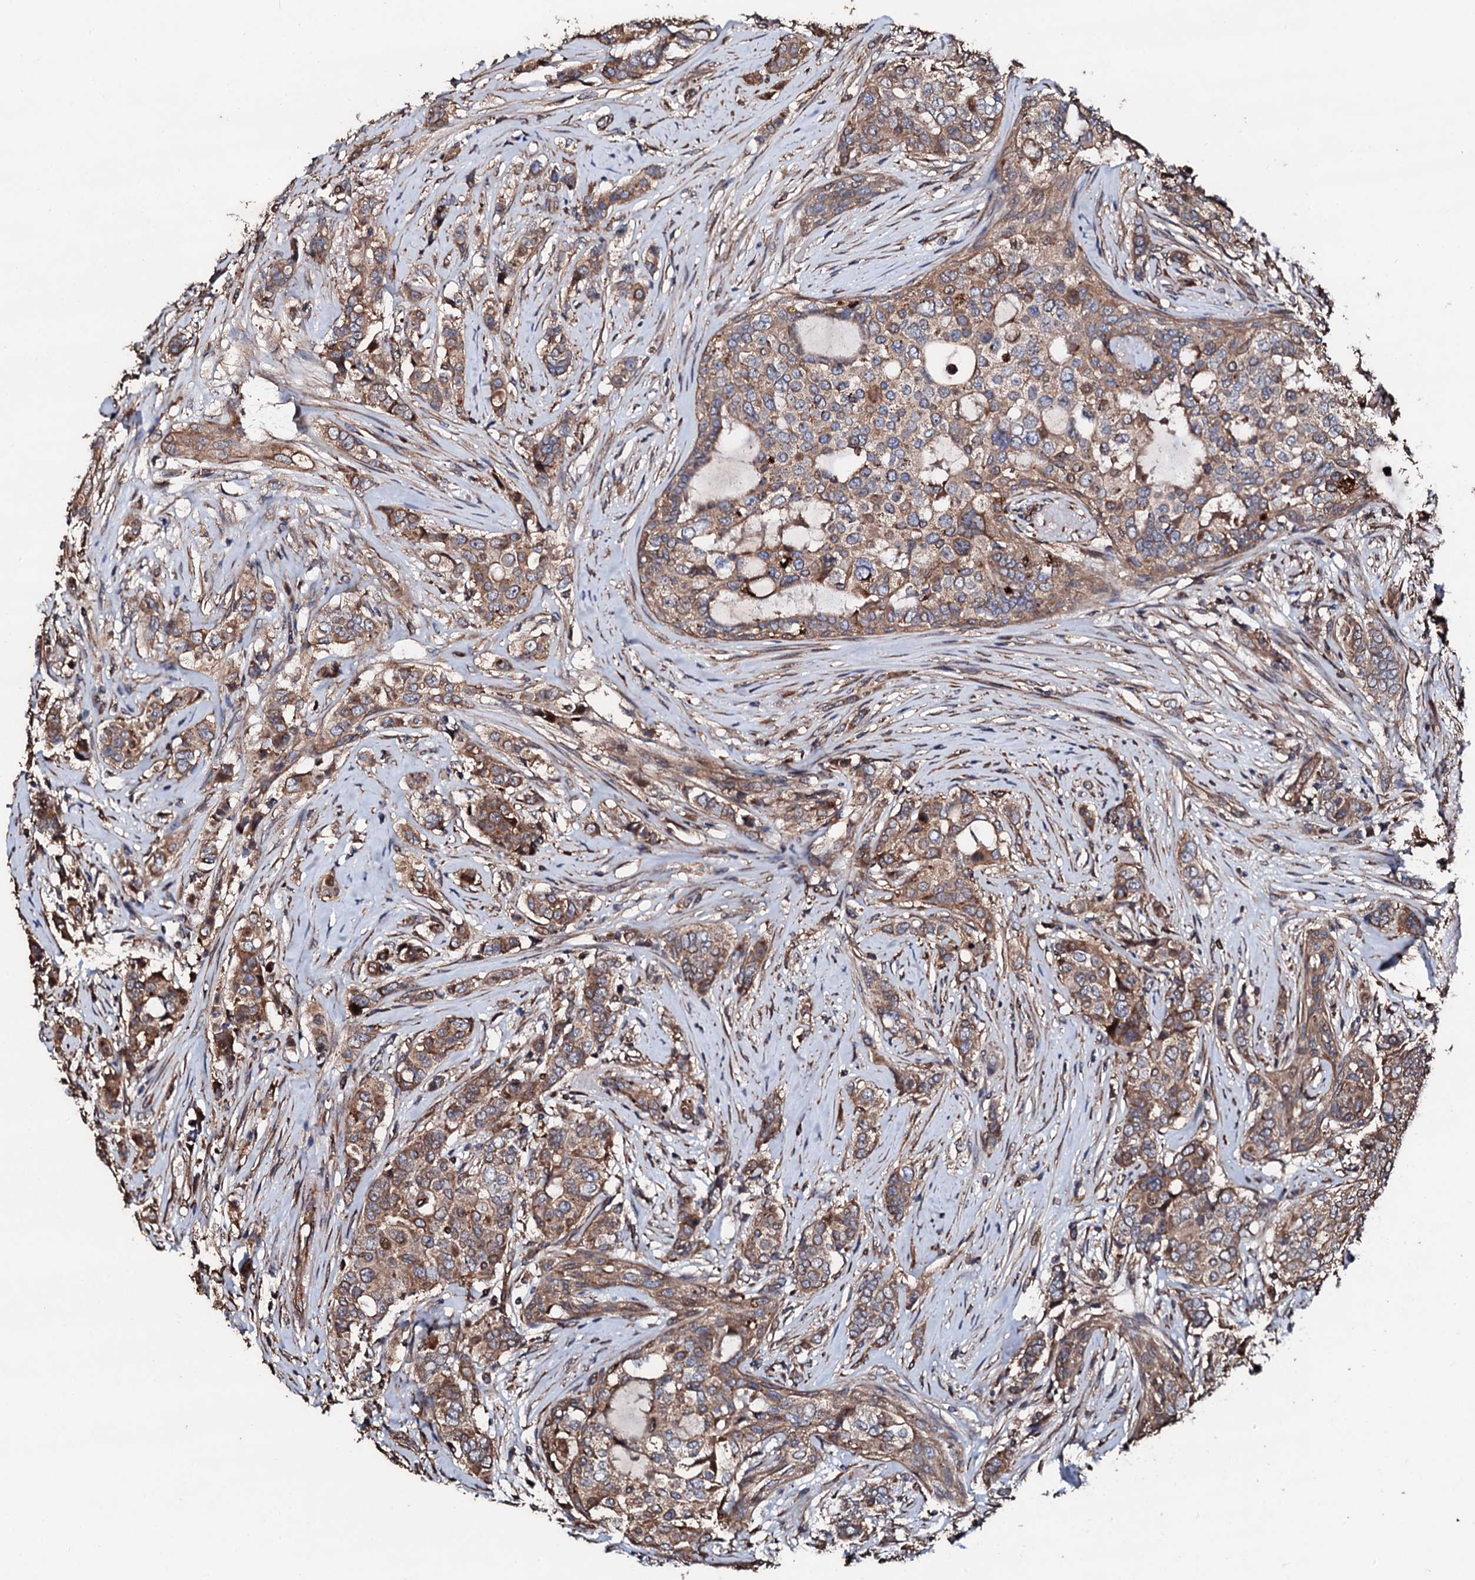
{"staining": {"intensity": "moderate", "quantity": ">75%", "location": "cytoplasmic/membranous"}, "tissue": "breast cancer", "cell_type": "Tumor cells", "image_type": "cancer", "snomed": [{"axis": "morphology", "description": "Lobular carcinoma"}, {"axis": "topography", "description": "Breast"}], "caption": "Immunohistochemistry (IHC) staining of lobular carcinoma (breast), which displays medium levels of moderate cytoplasmic/membranous expression in about >75% of tumor cells indicating moderate cytoplasmic/membranous protein expression. The staining was performed using DAB (brown) for protein detection and nuclei were counterstained in hematoxylin (blue).", "gene": "CKAP5", "patient": {"sex": "female", "age": 51}}